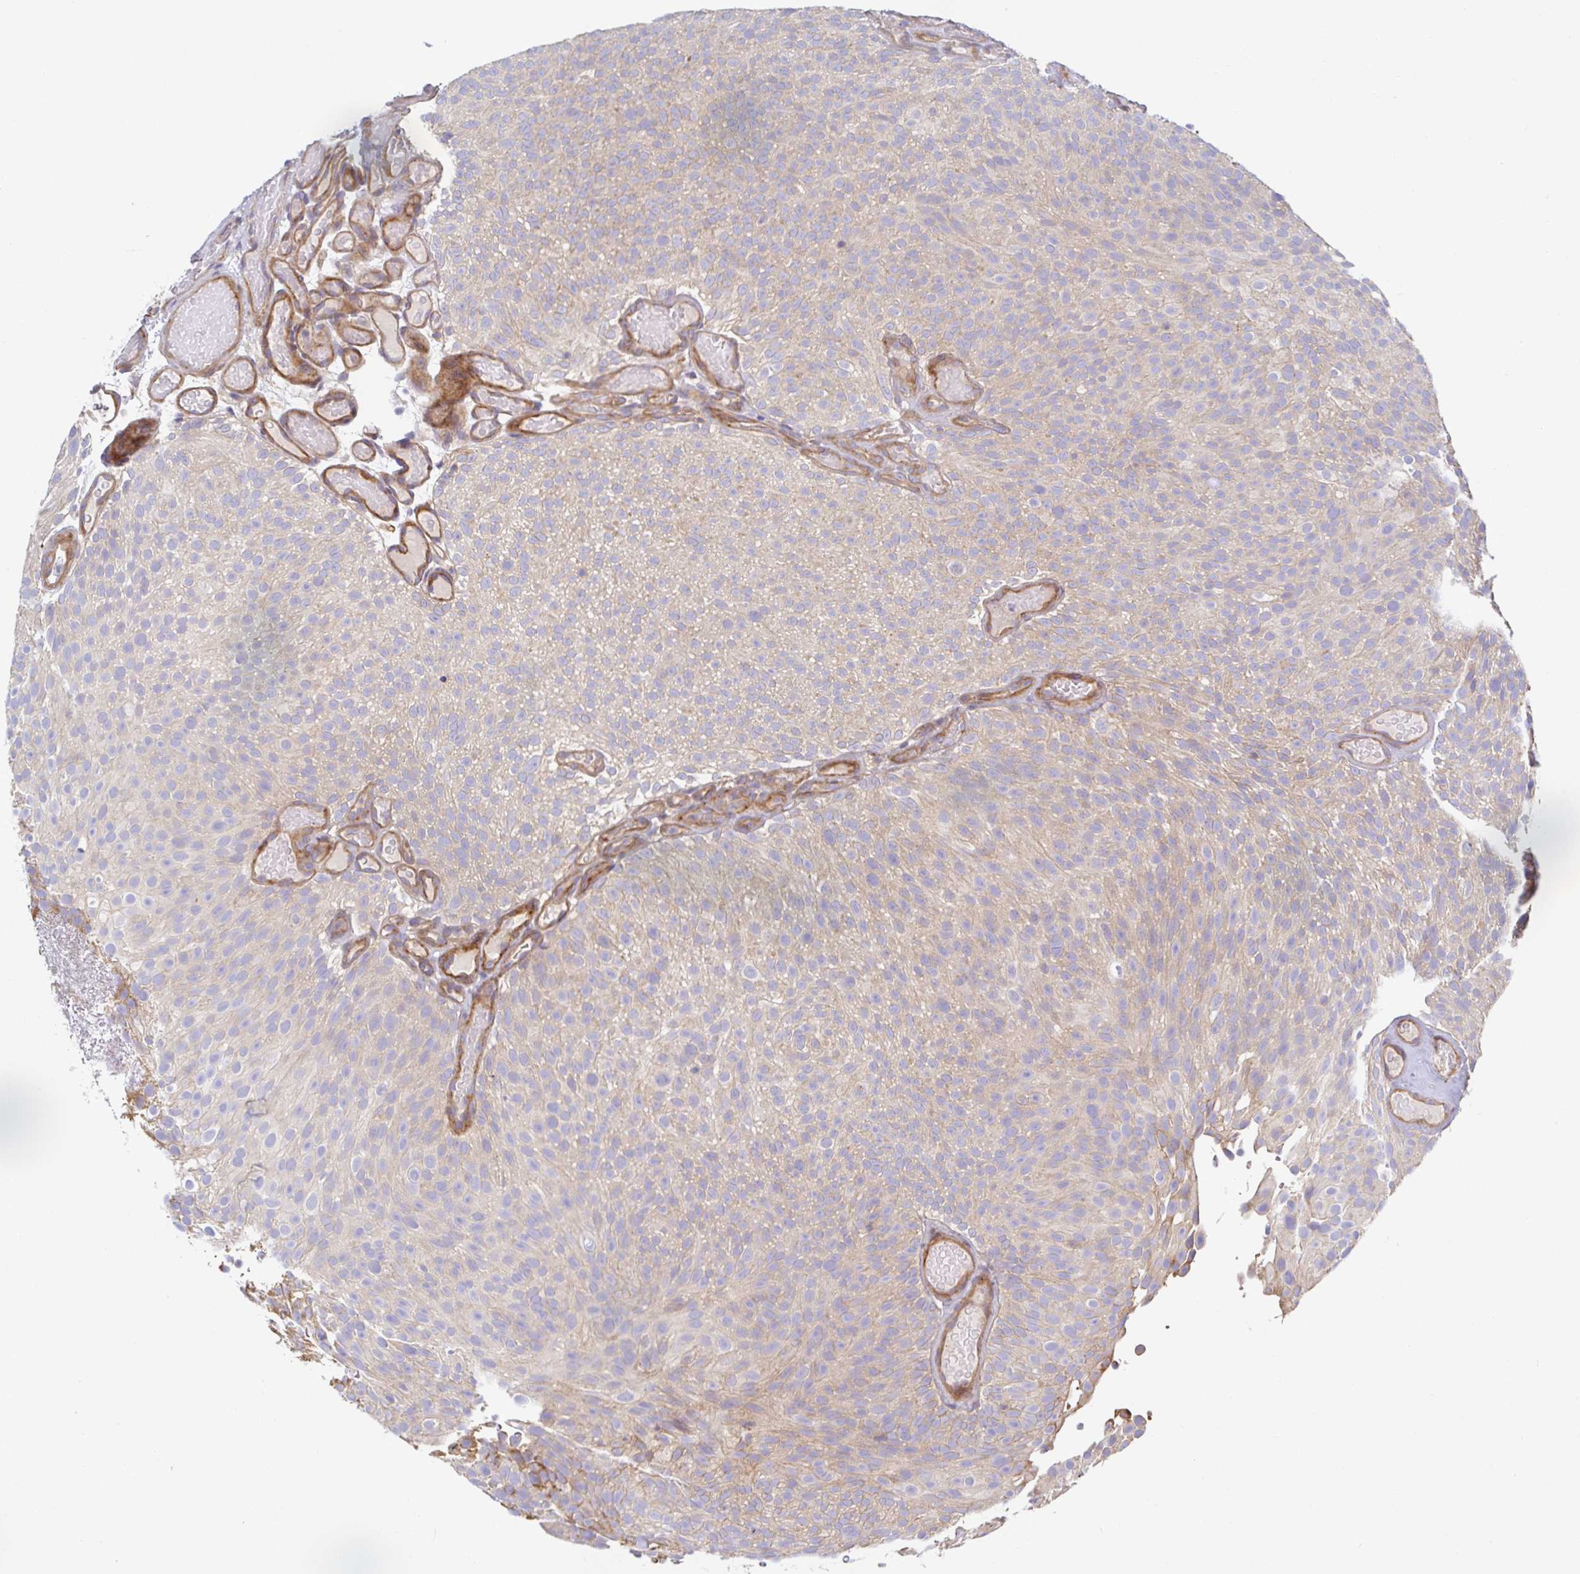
{"staining": {"intensity": "weak", "quantity": "25%-75%", "location": "cytoplasmic/membranous"}, "tissue": "urothelial cancer", "cell_type": "Tumor cells", "image_type": "cancer", "snomed": [{"axis": "morphology", "description": "Urothelial carcinoma, Low grade"}, {"axis": "topography", "description": "Urinary bladder"}], "caption": "IHC photomicrograph of neoplastic tissue: human urothelial cancer stained using immunohistochemistry exhibits low levels of weak protein expression localized specifically in the cytoplasmic/membranous of tumor cells, appearing as a cytoplasmic/membranous brown color.", "gene": "METTL22", "patient": {"sex": "male", "age": 78}}